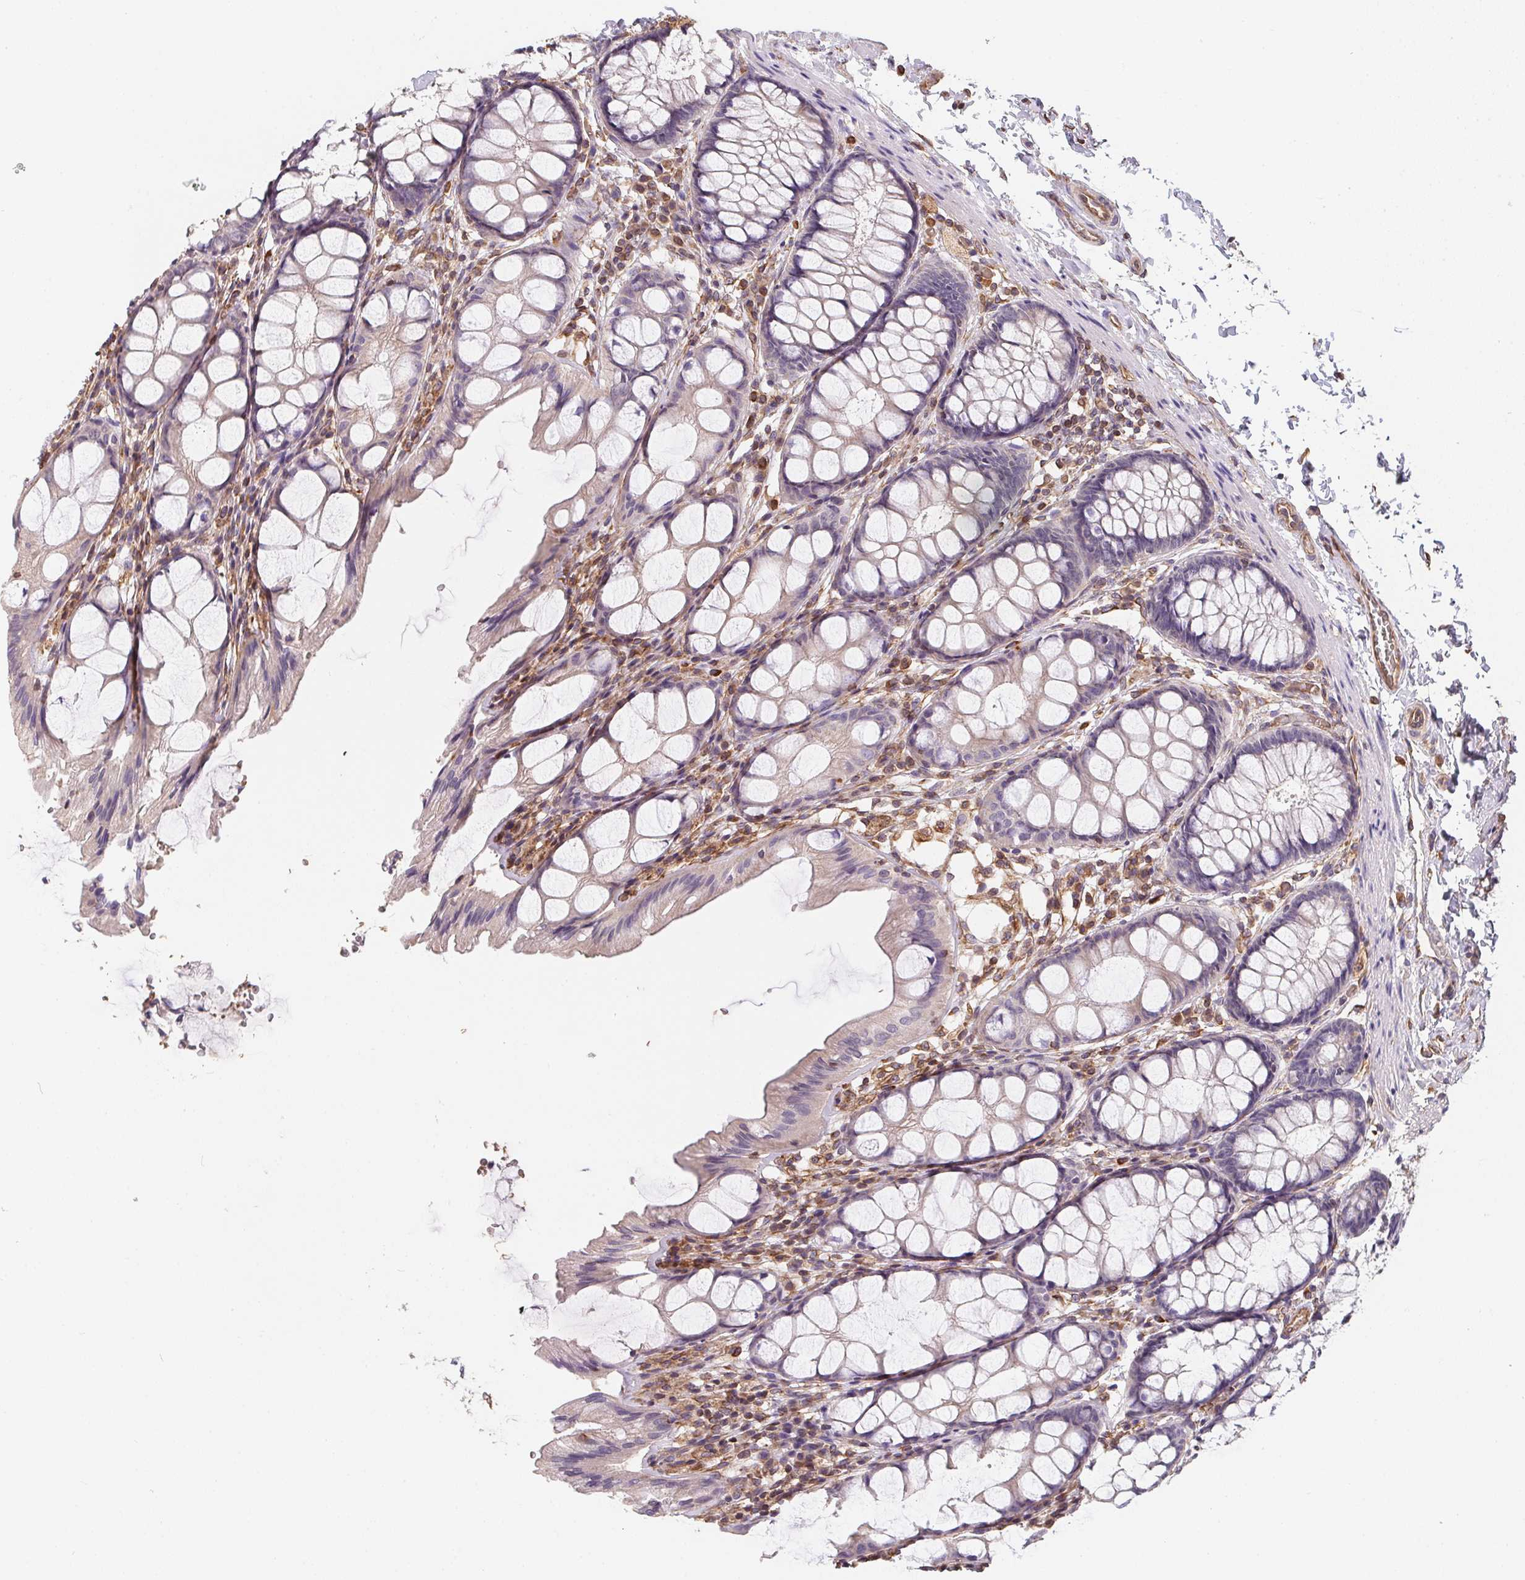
{"staining": {"intensity": "moderate", "quantity": ">75%", "location": "cytoplasmic/membranous"}, "tissue": "colon", "cell_type": "Endothelial cells", "image_type": "normal", "snomed": [{"axis": "morphology", "description": "Normal tissue, NOS"}, {"axis": "topography", "description": "Colon"}], "caption": "Brown immunohistochemical staining in normal colon displays moderate cytoplasmic/membranous positivity in approximately >75% of endothelial cells. (Brightfield microscopy of DAB IHC at high magnification).", "gene": "TBKBP1", "patient": {"sex": "male", "age": 47}}